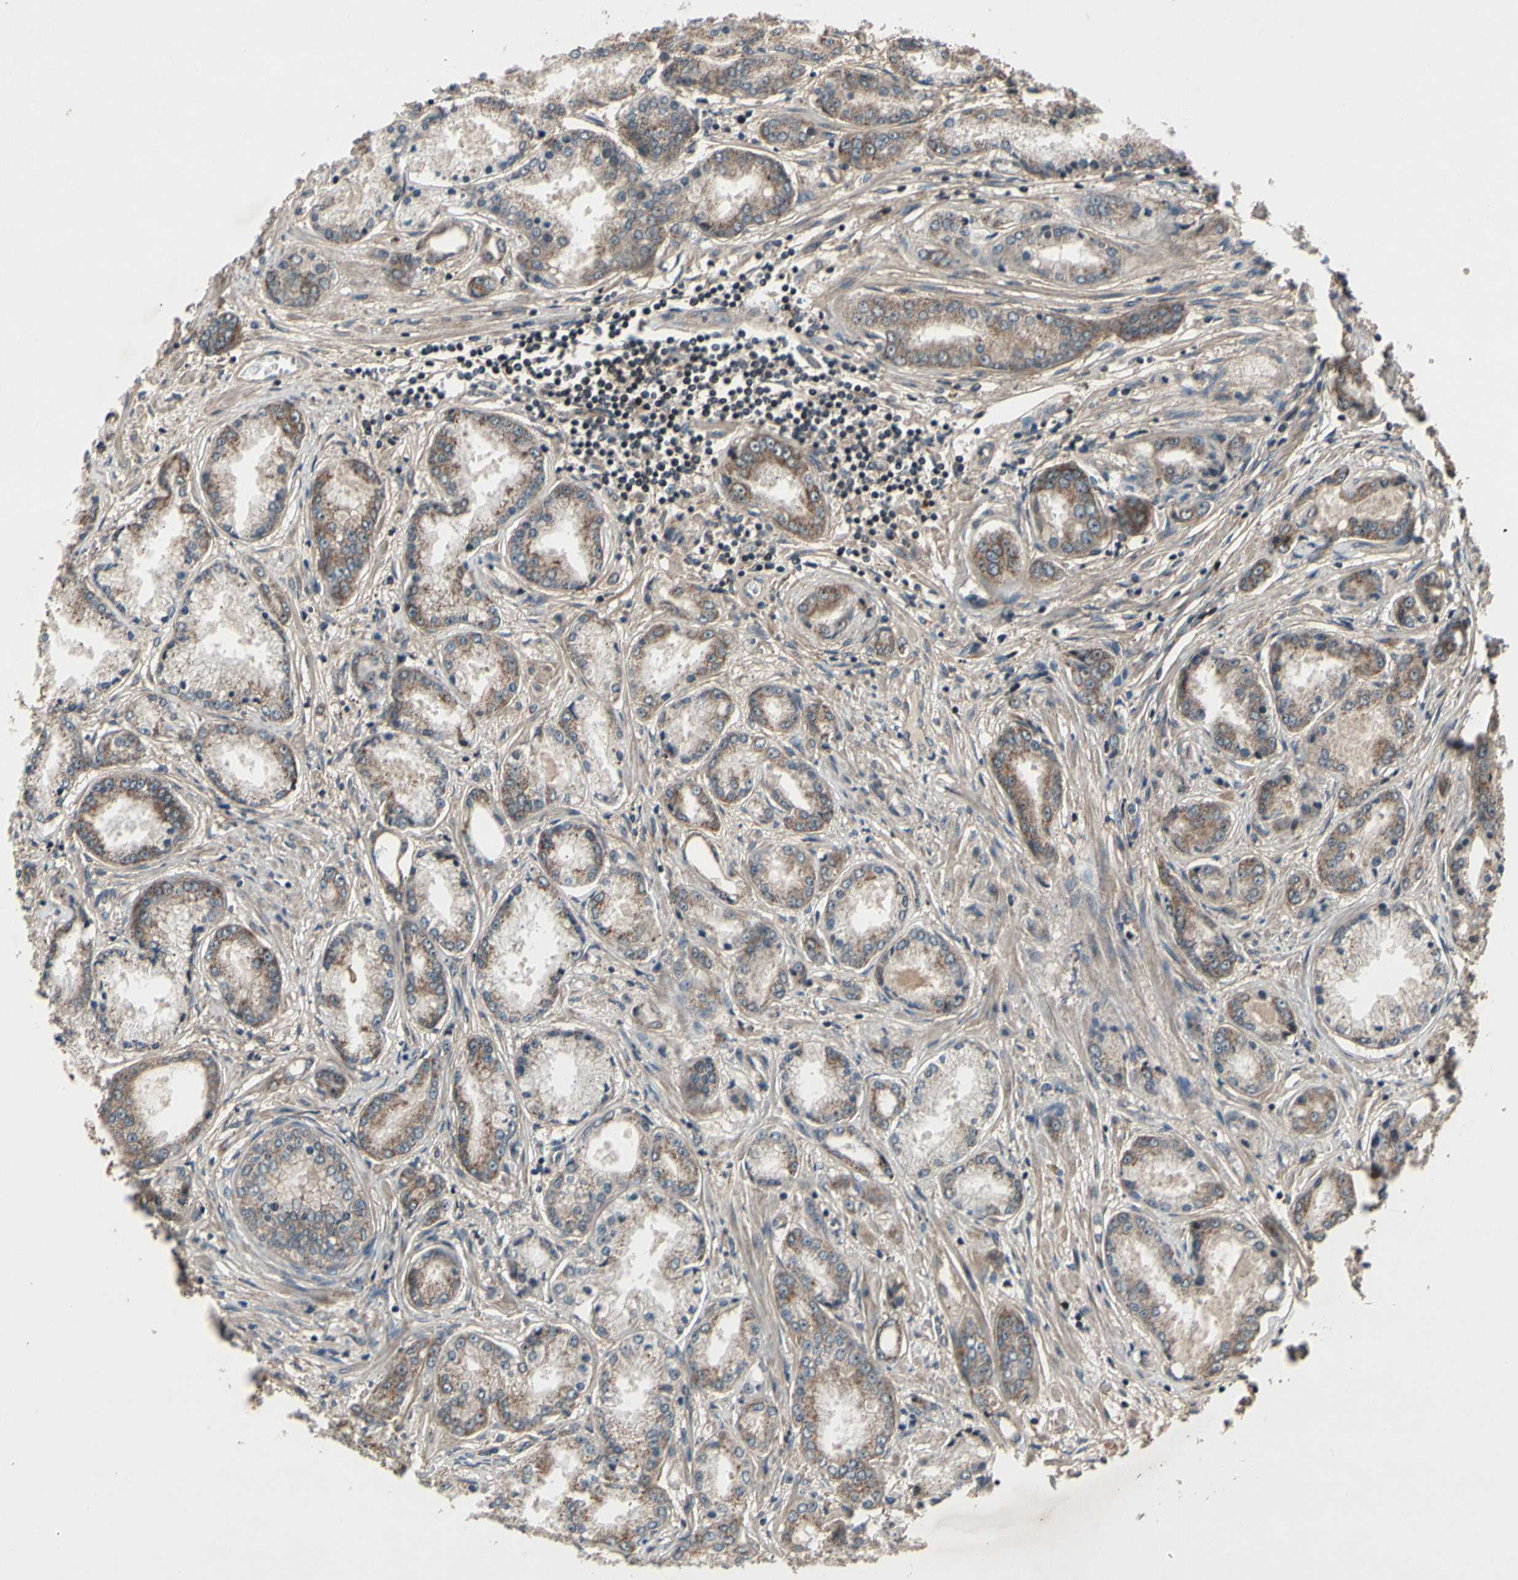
{"staining": {"intensity": "moderate", "quantity": "25%-75%", "location": "cytoplasmic/membranous"}, "tissue": "prostate cancer", "cell_type": "Tumor cells", "image_type": "cancer", "snomed": [{"axis": "morphology", "description": "Adenocarcinoma, High grade"}, {"axis": "topography", "description": "Prostate"}], "caption": "Prostate cancer stained with a protein marker exhibits moderate staining in tumor cells.", "gene": "MBTPS2", "patient": {"sex": "male", "age": 59}}